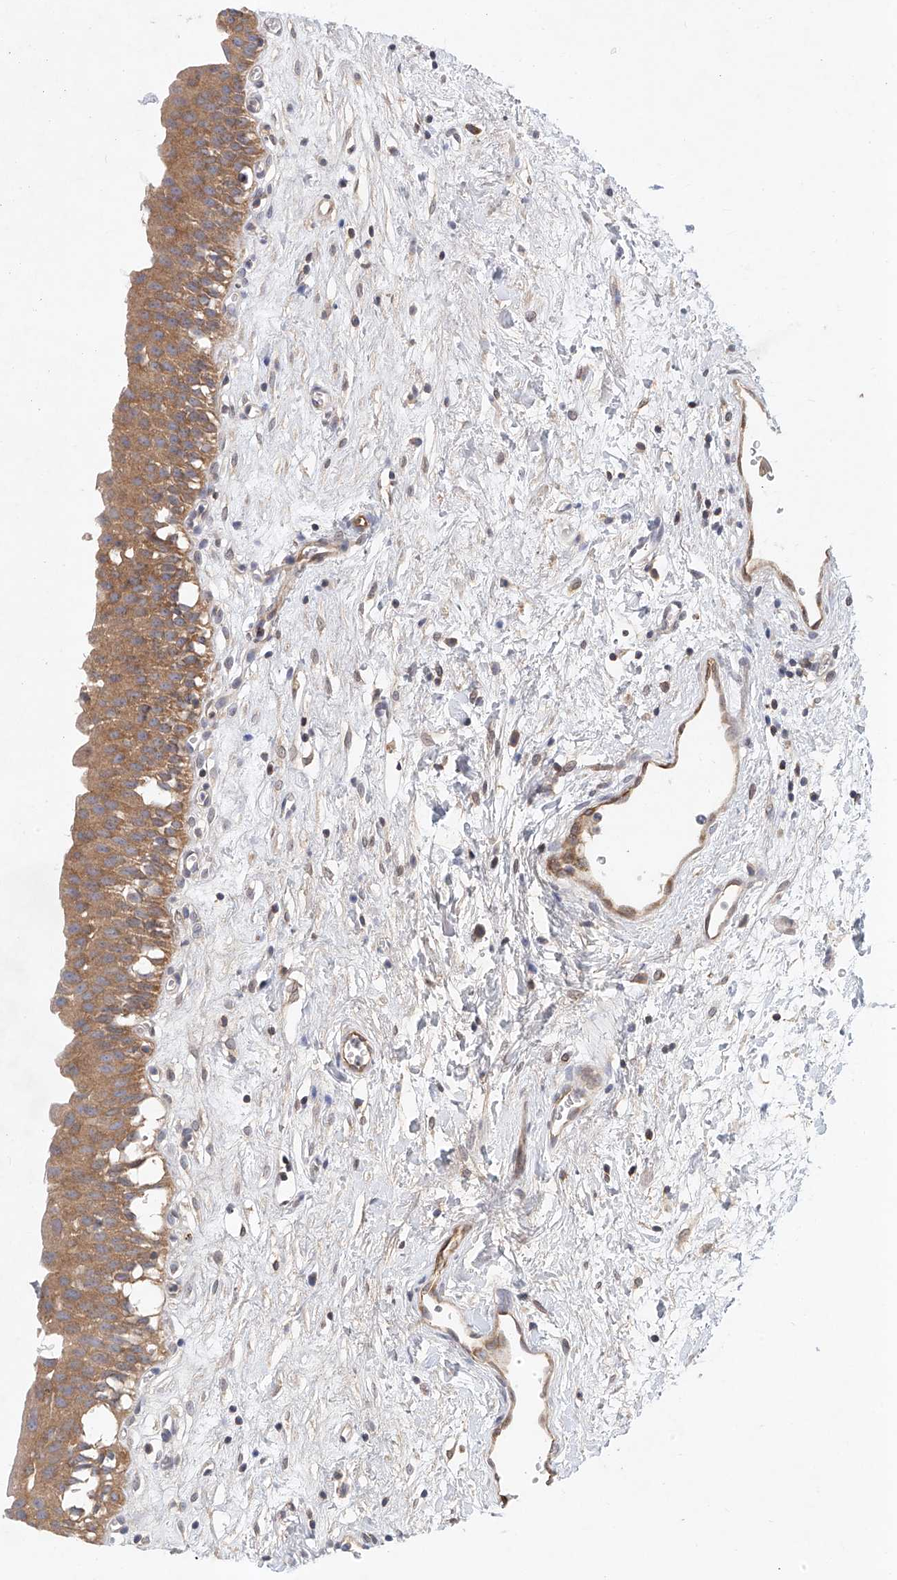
{"staining": {"intensity": "moderate", "quantity": ">75%", "location": "cytoplasmic/membranous"}, "tissue": "urinary bladder", "cell_type": "Urothelial cells", "image_type": "normal", "snomed": [{"axis": "morphology", "description": "Normal tissue, NOS"}, {"axis": "topography", "description": "Urinary bladder"}], "caption": "IHC image of unremarkable urinary bladder: human urinary bladder stained using immunohistochemistry reveals medium levels of moderate protein expression localized specifically in the cytoplasmic/membranous of urothelial cells, appearing as a cytoplasmic/membranous brown color.", "gene": "CARMIL1", "patient": {"sex": "male", "age": 51}}